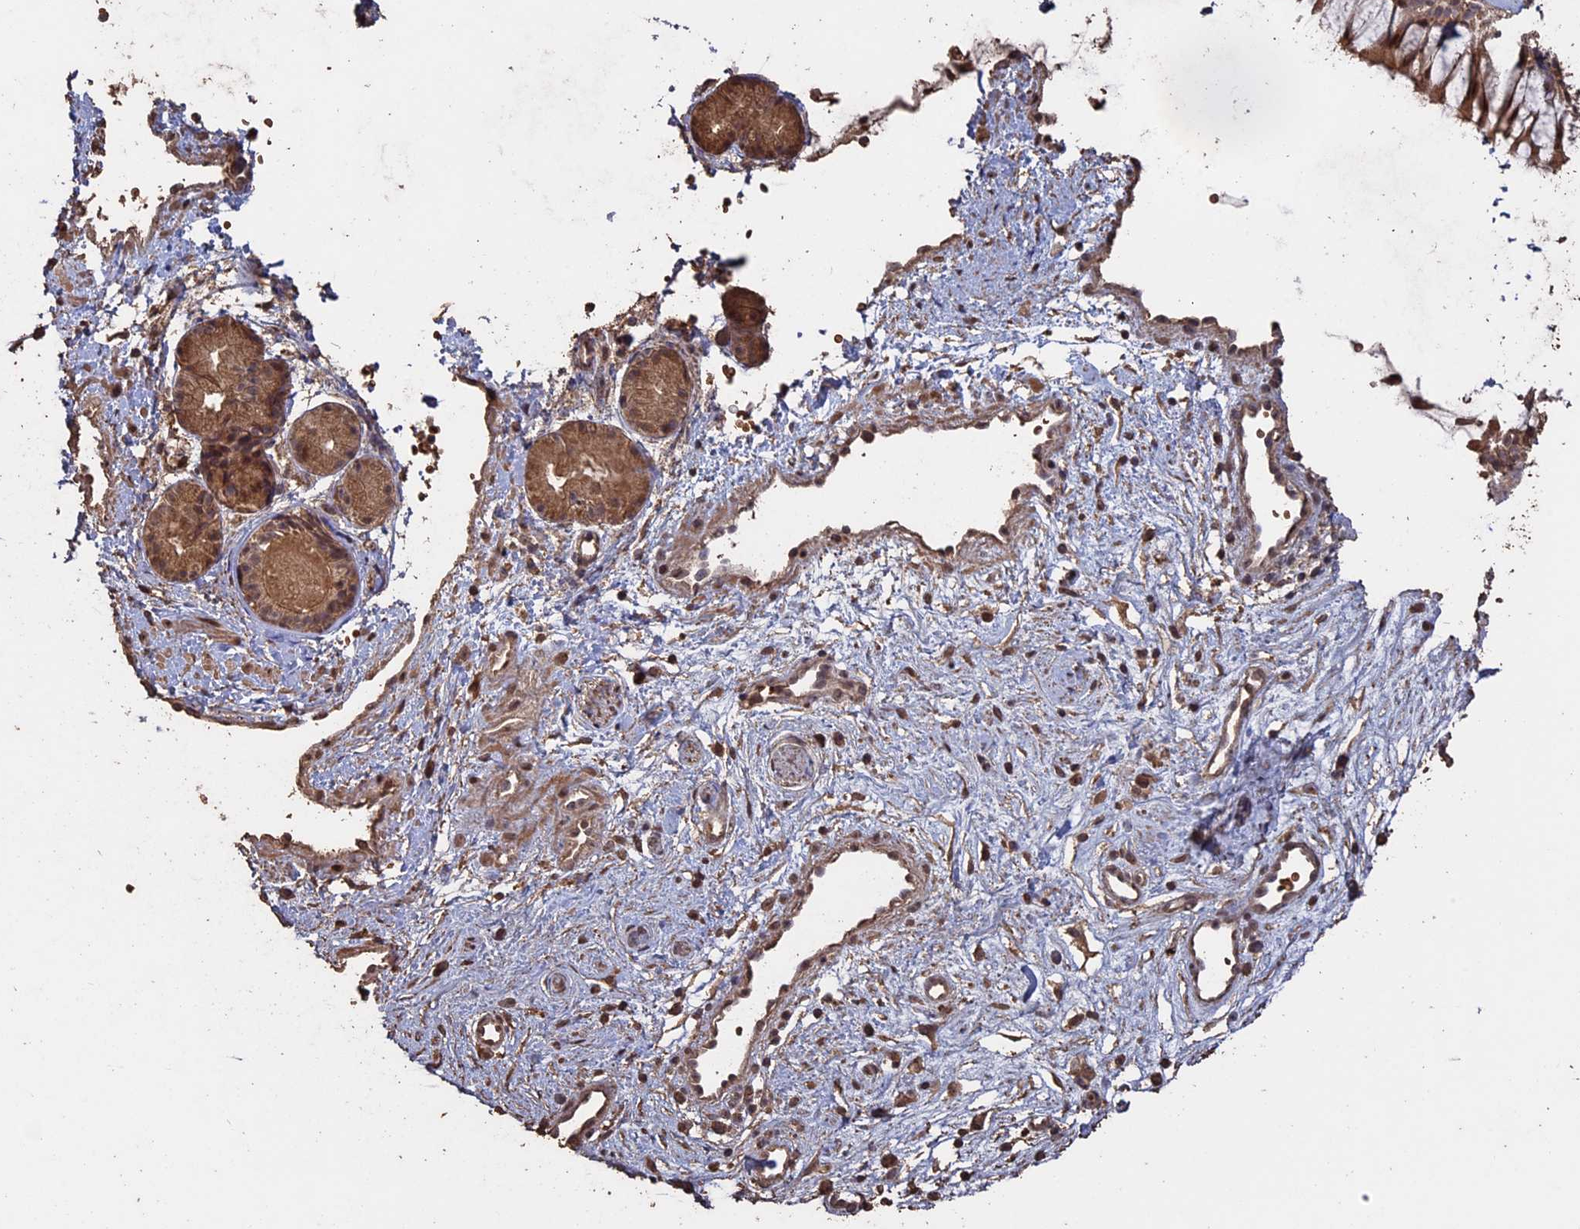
{"staining": {"intensity": "moderate", "quantity": ">75%", "location": "cytoplasmic/membranous,nuclear"}, "tissue": "nasopharynx", "cell_type": "Respiratory epithelial cells", "image_type": "normal", "snomed": [{"axis": "morphology", "description": "Normal tissue, NOS"}, {"axis": "topography", "description": "Nasopharynx"}], "caption": "DAB (3,3'-diaminobenzidine) immunohistochemical staining of normal nasopharynx demonstrates moderate cytoplasmic/membranous,nuclear protein staining in about >75% of respiratory epithelial cells.", "gene": "HUNK", "patient": {"sex": "male", "age": 32}}